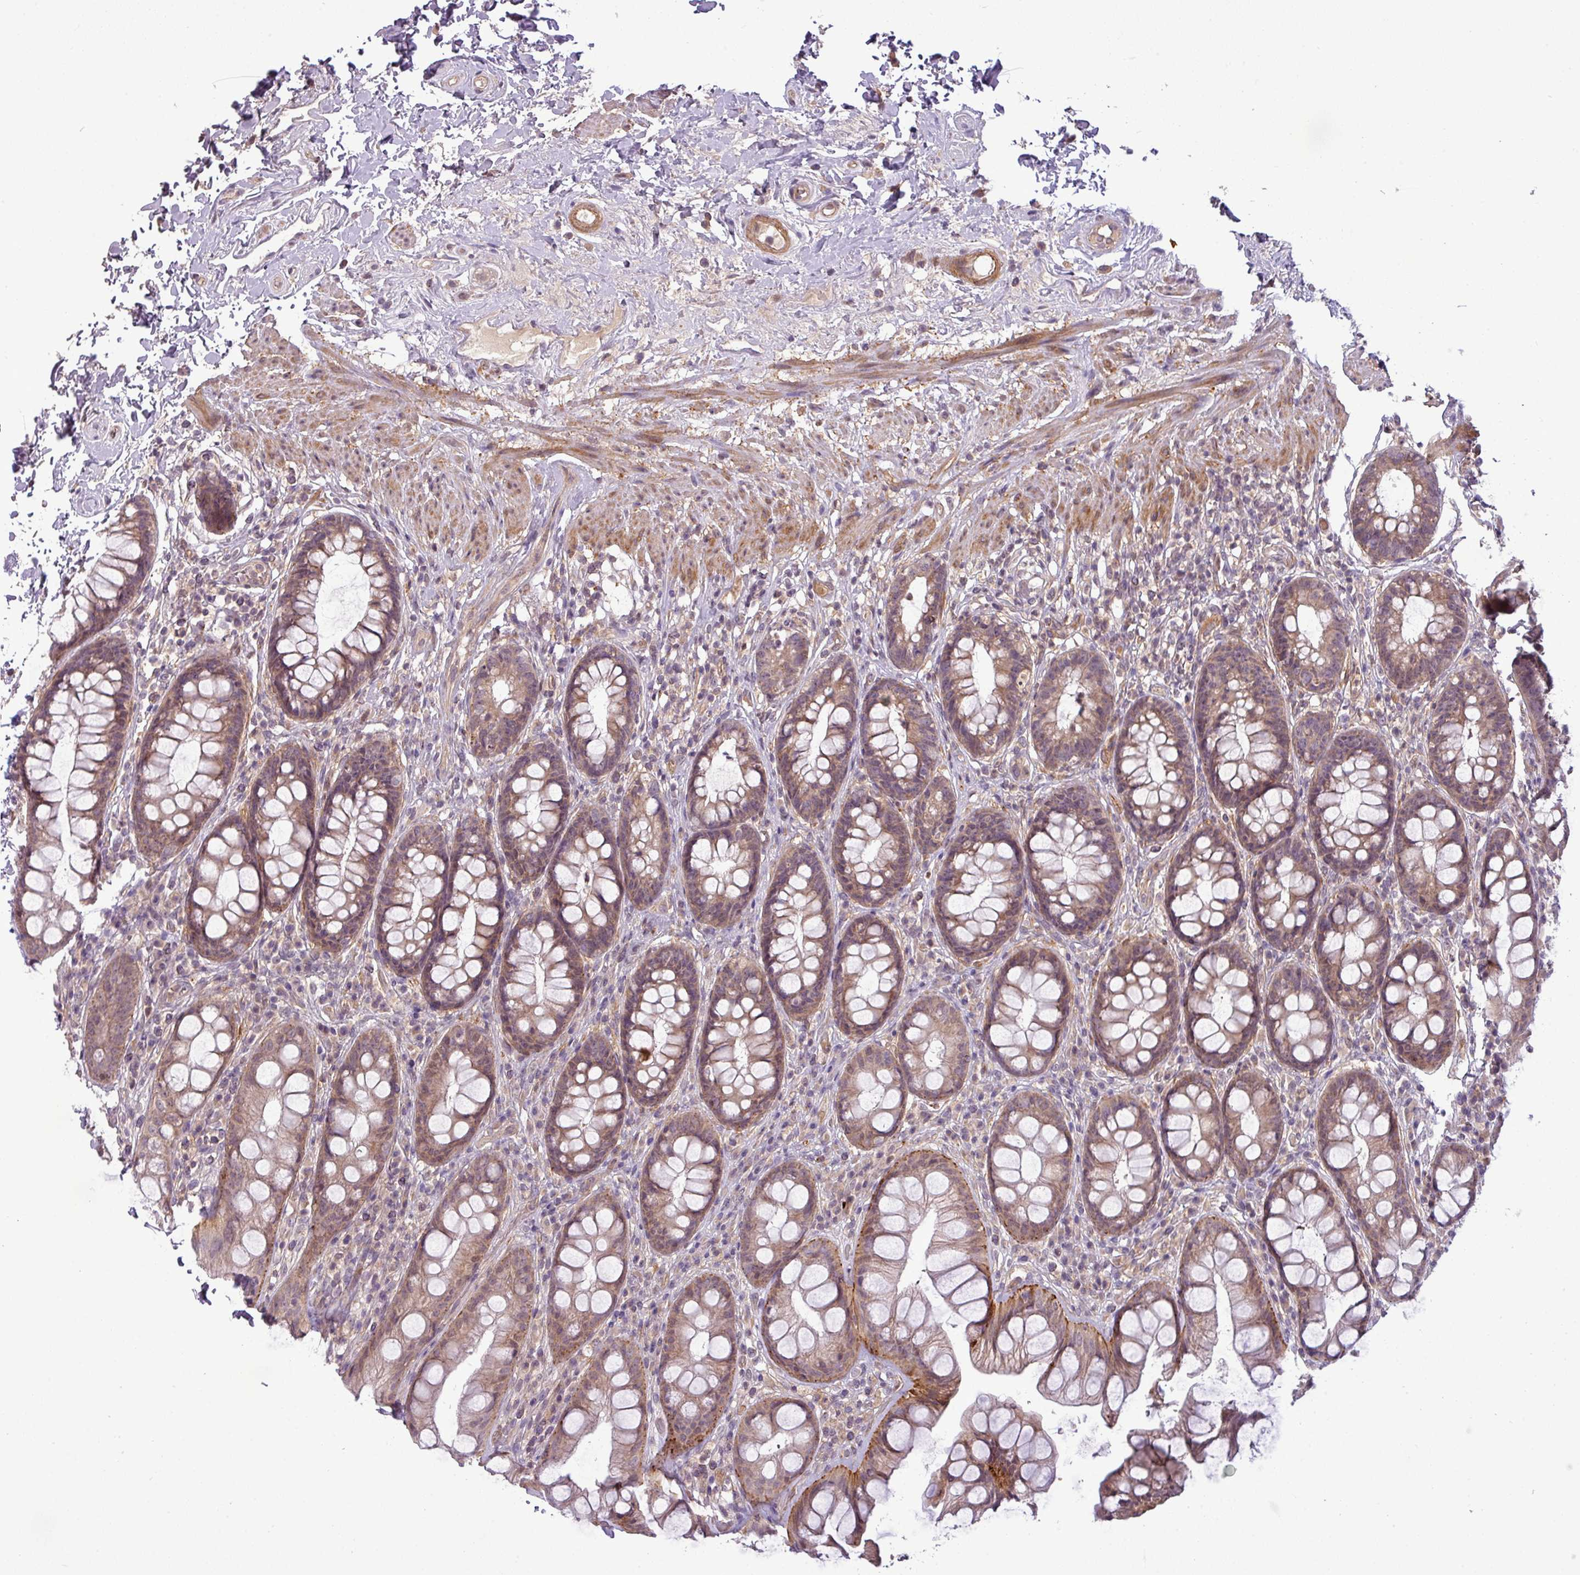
{"staining": {"intensity": "moderate", "quantity": ">75%", "location": "cytoplasmic/membranous"}, "tissue": "rectum", "cell_type": "Glandular cells", "image_type": "normal", "snomed": [{"axis": "morphology", "description": "Normal tissue, NOS"}, {"axis": "topography", "description": "Rectum"}], "caption": "IHC of benign human rectum exhibits medium levels of moderate cytoplasmic/membranous positivity in about >75% of glandular cells.", "gene": "ZNF35", "patient": {"sex": "male", "age": 74}}